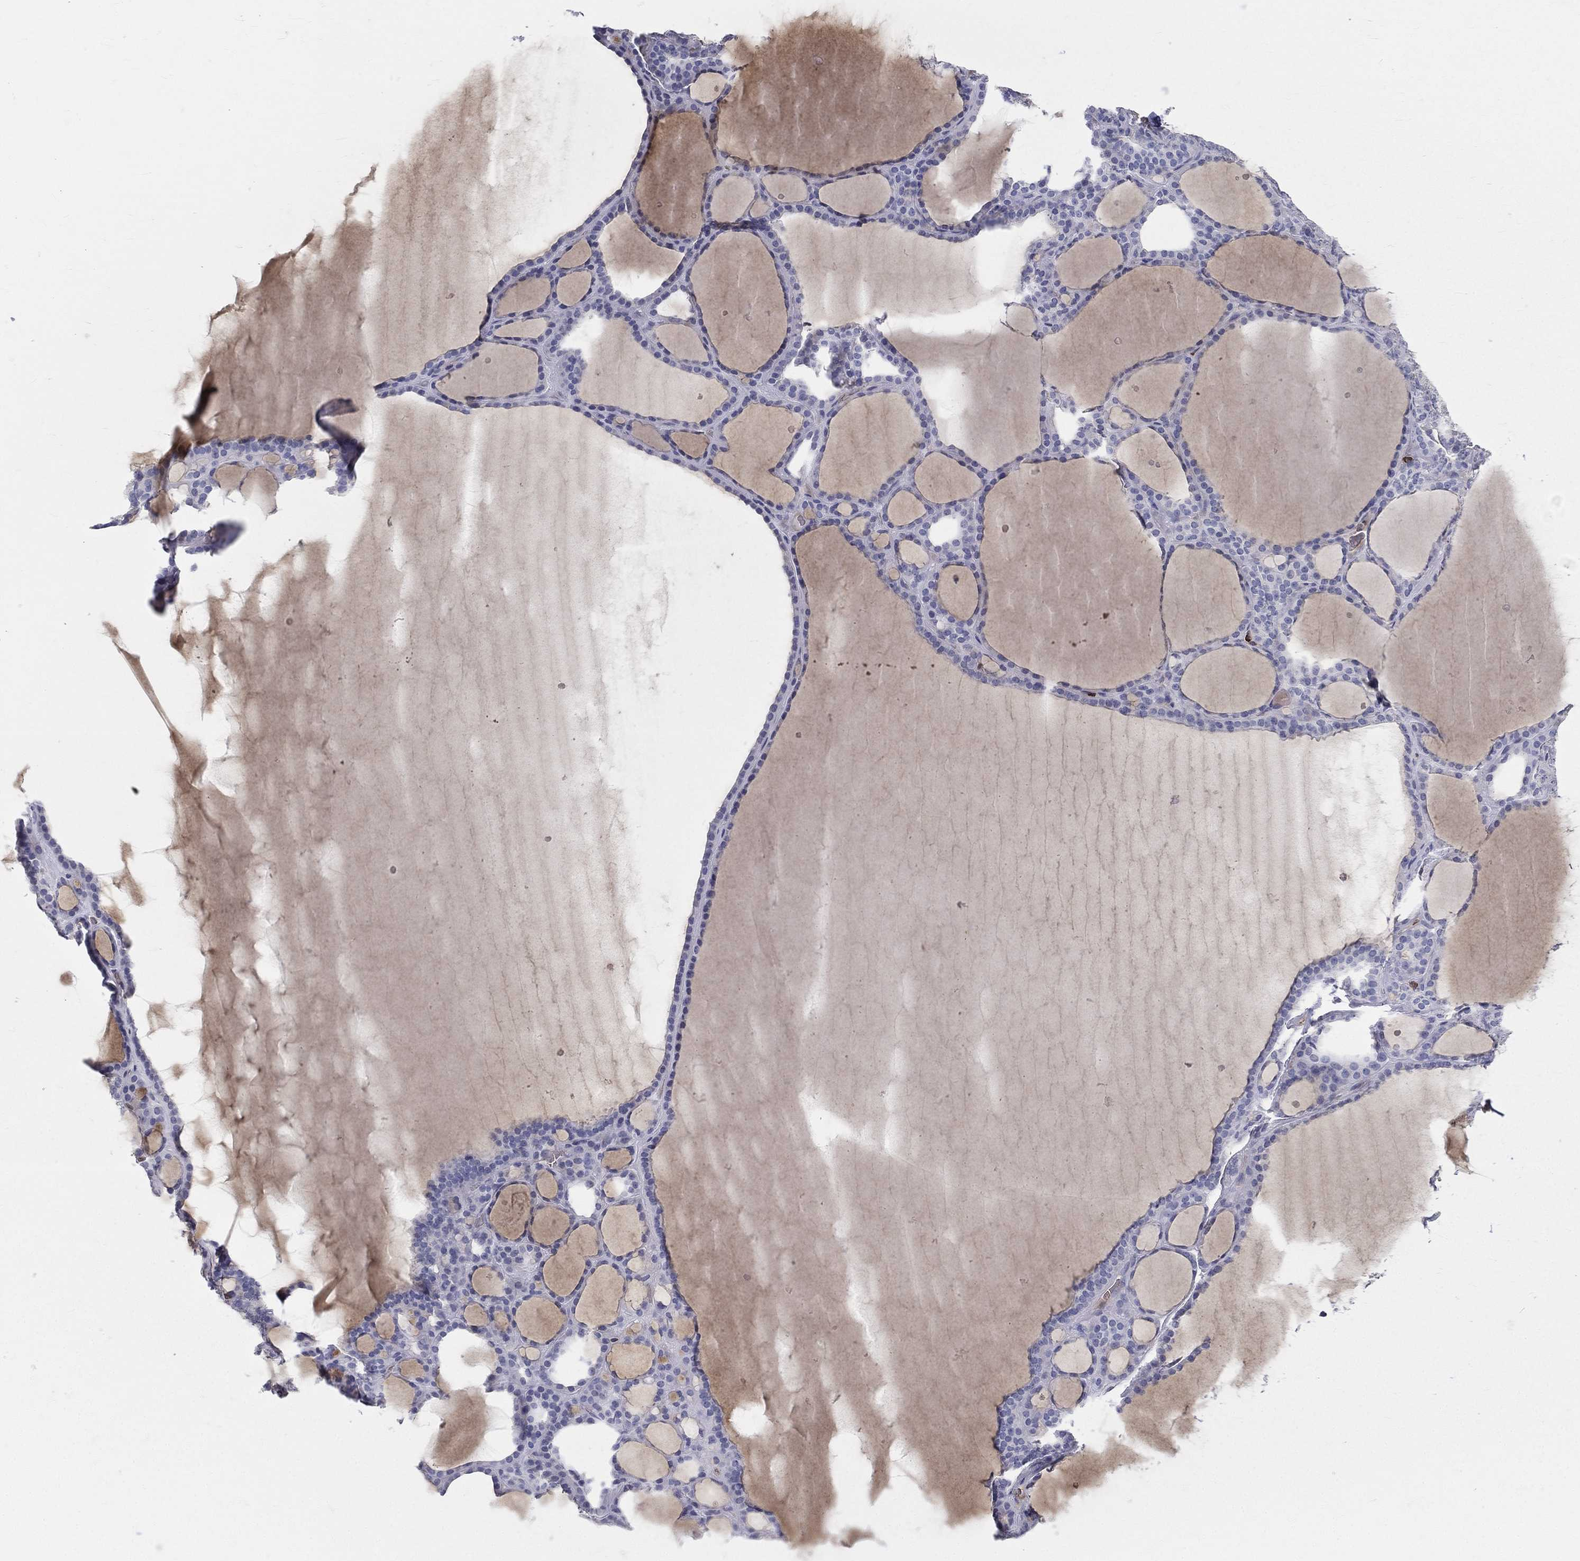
{"staining": {"intensity": "negative", "quantity": "none", "location": "none"}, "tissue": "thyroid gland", "cell_type": "Glandular cells", "image_type": "normal", "snomed": [{"axis": "morphology", "description": "Normal tissue, NOS"}, {"axis": "topography", "description": "Thyroid gland"}], "caption": "Protein analysis of unremarkable thyroid gland exhibits no significant staining in glandular cells. The staining was performed using DAB to visualize the protein expression in brown, while the nuclei were stained in blue with hematoxylin (Magnification: 20x).", "gene": "CTSW", "patient": {"sex": "male", "age": 63}}